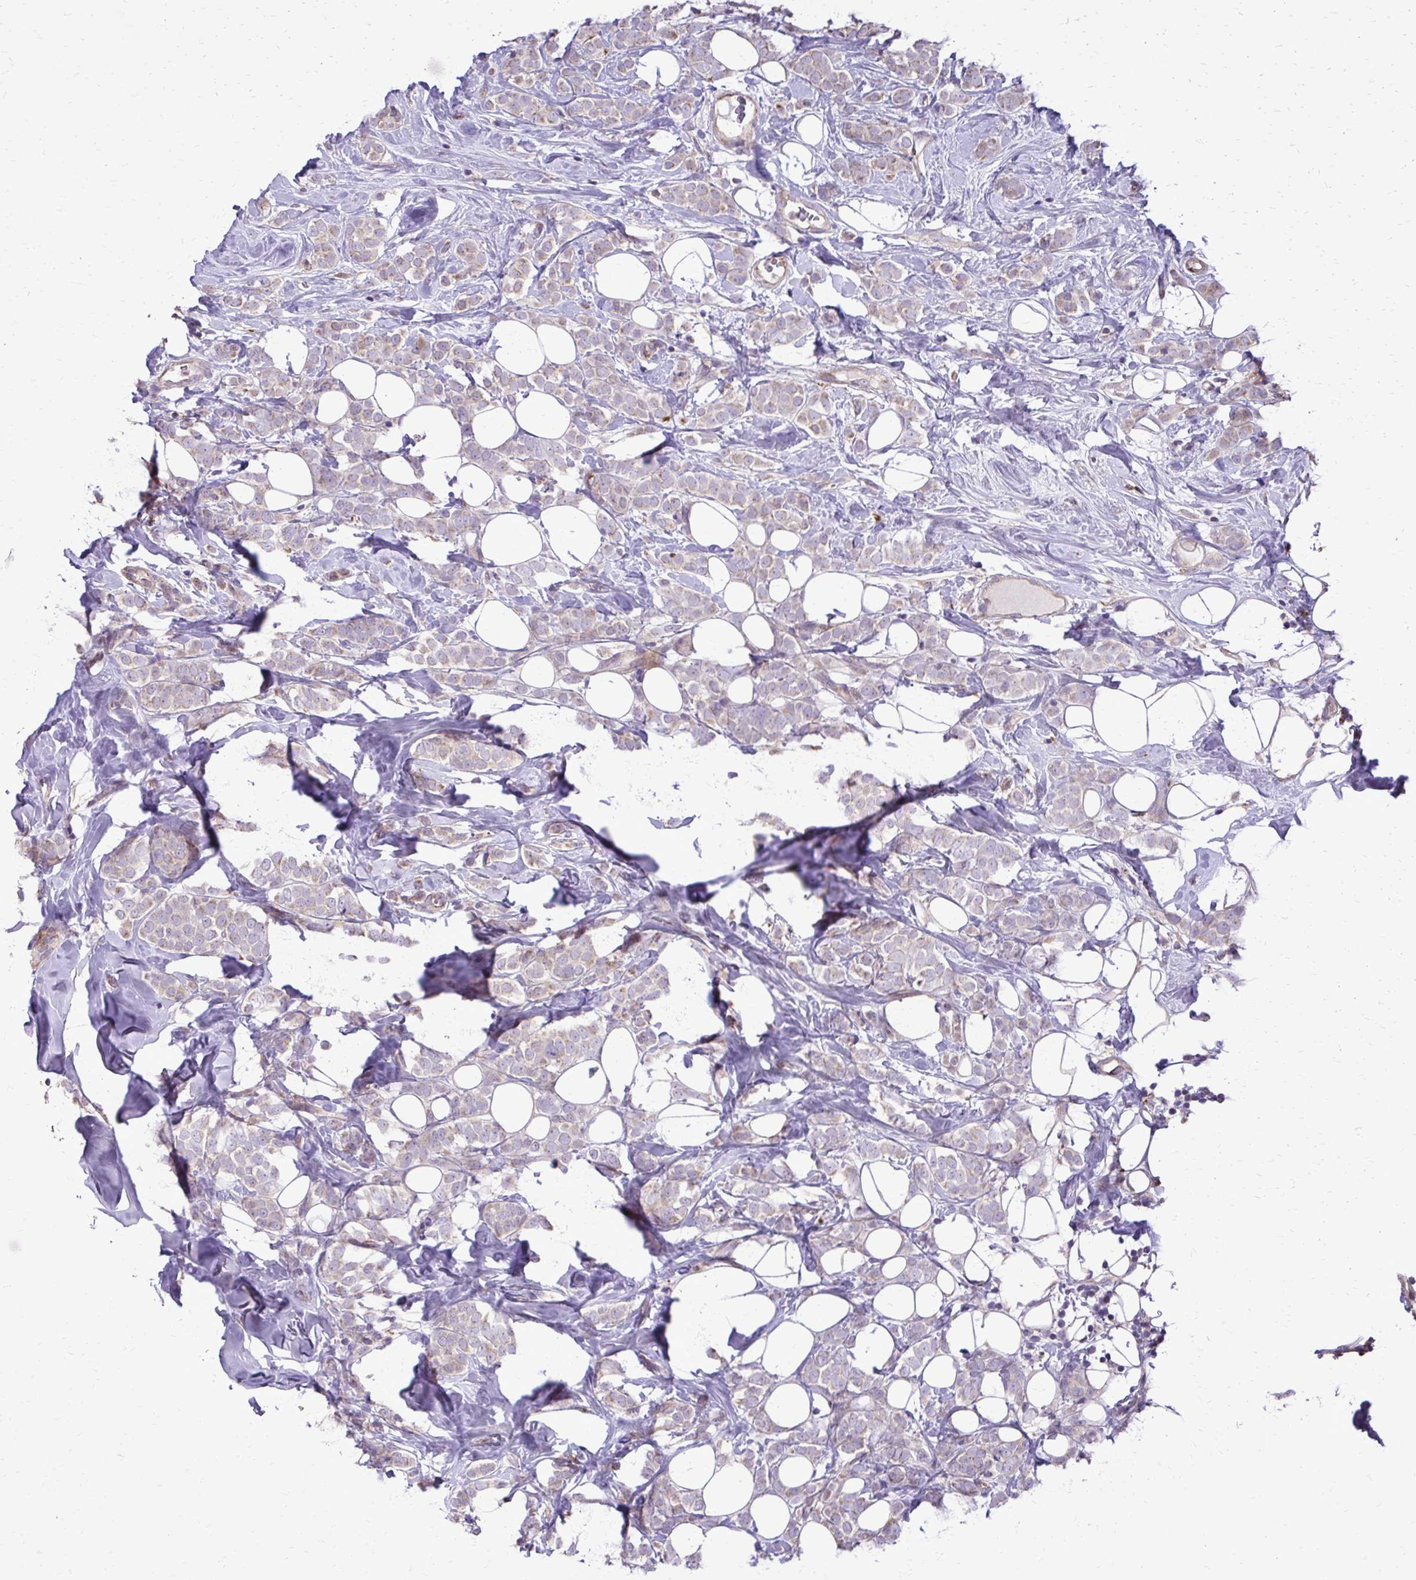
{"staining": {"intensity": "negative", "quantity": "none", "location": "none"}, "tissue": "breast cancer", "cell_type": "Tumor cells", "image_type": "cancer", "snomed": [{"axis": "morphology", "description": "Lobular carcinoma"}, {"axis": "topography", "description": "Breast"}], "caption": "Lobular carcinoma (breast) stained for a protein using immunohistochemistry (IHC) displays no positivity tumor cells.", "gene": "ABCC3", "patient": {"sex": "female", "age": 49}}